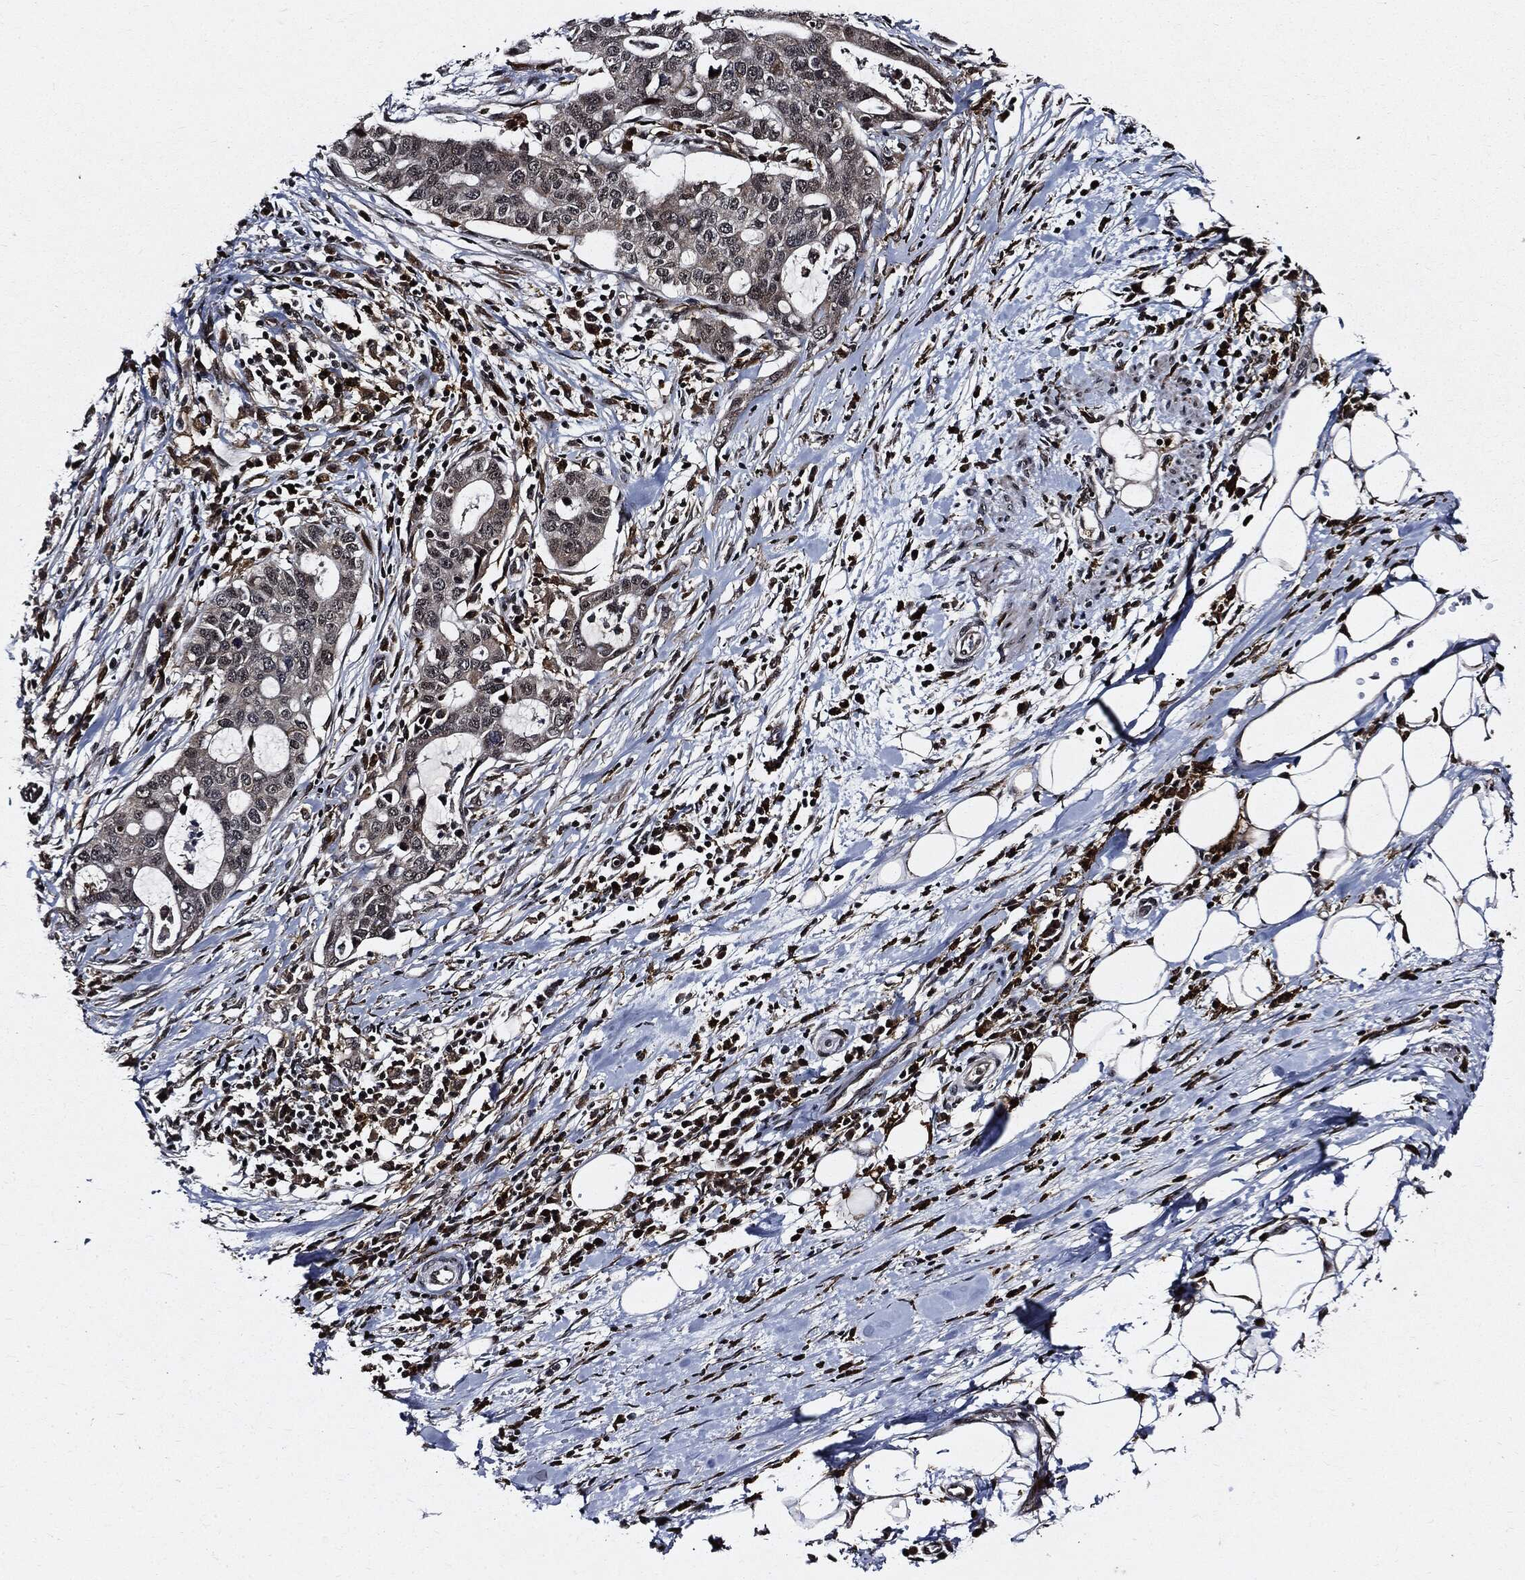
{"staining": {"intensity": "negative", "quantity": "none", "location": "none"}, "tissue": "stomach cancer", "cell_type": "Tumor cells", "image_type": "cancer", "snomed": [{"axis": "morphology", "description": "Adenocarcinoma, NOS"}, {"axis": "topography", "description": "Stomach"}], "caption": "A high-resolution photomicrograph shows immunohistochemistry (IHC) staining of adenocarcinoma (stomach), which demonstrates no significant staining in tumor cells. The staining was performed using DAB (3,3'-diaminobenzidine) to visualize the protein expression in brown, while the nuclei were stained in blue with hematoxylin (Magnification: 20x).", "gene": "SUGT1", "patient": {"sex": "male", "age": 54}}